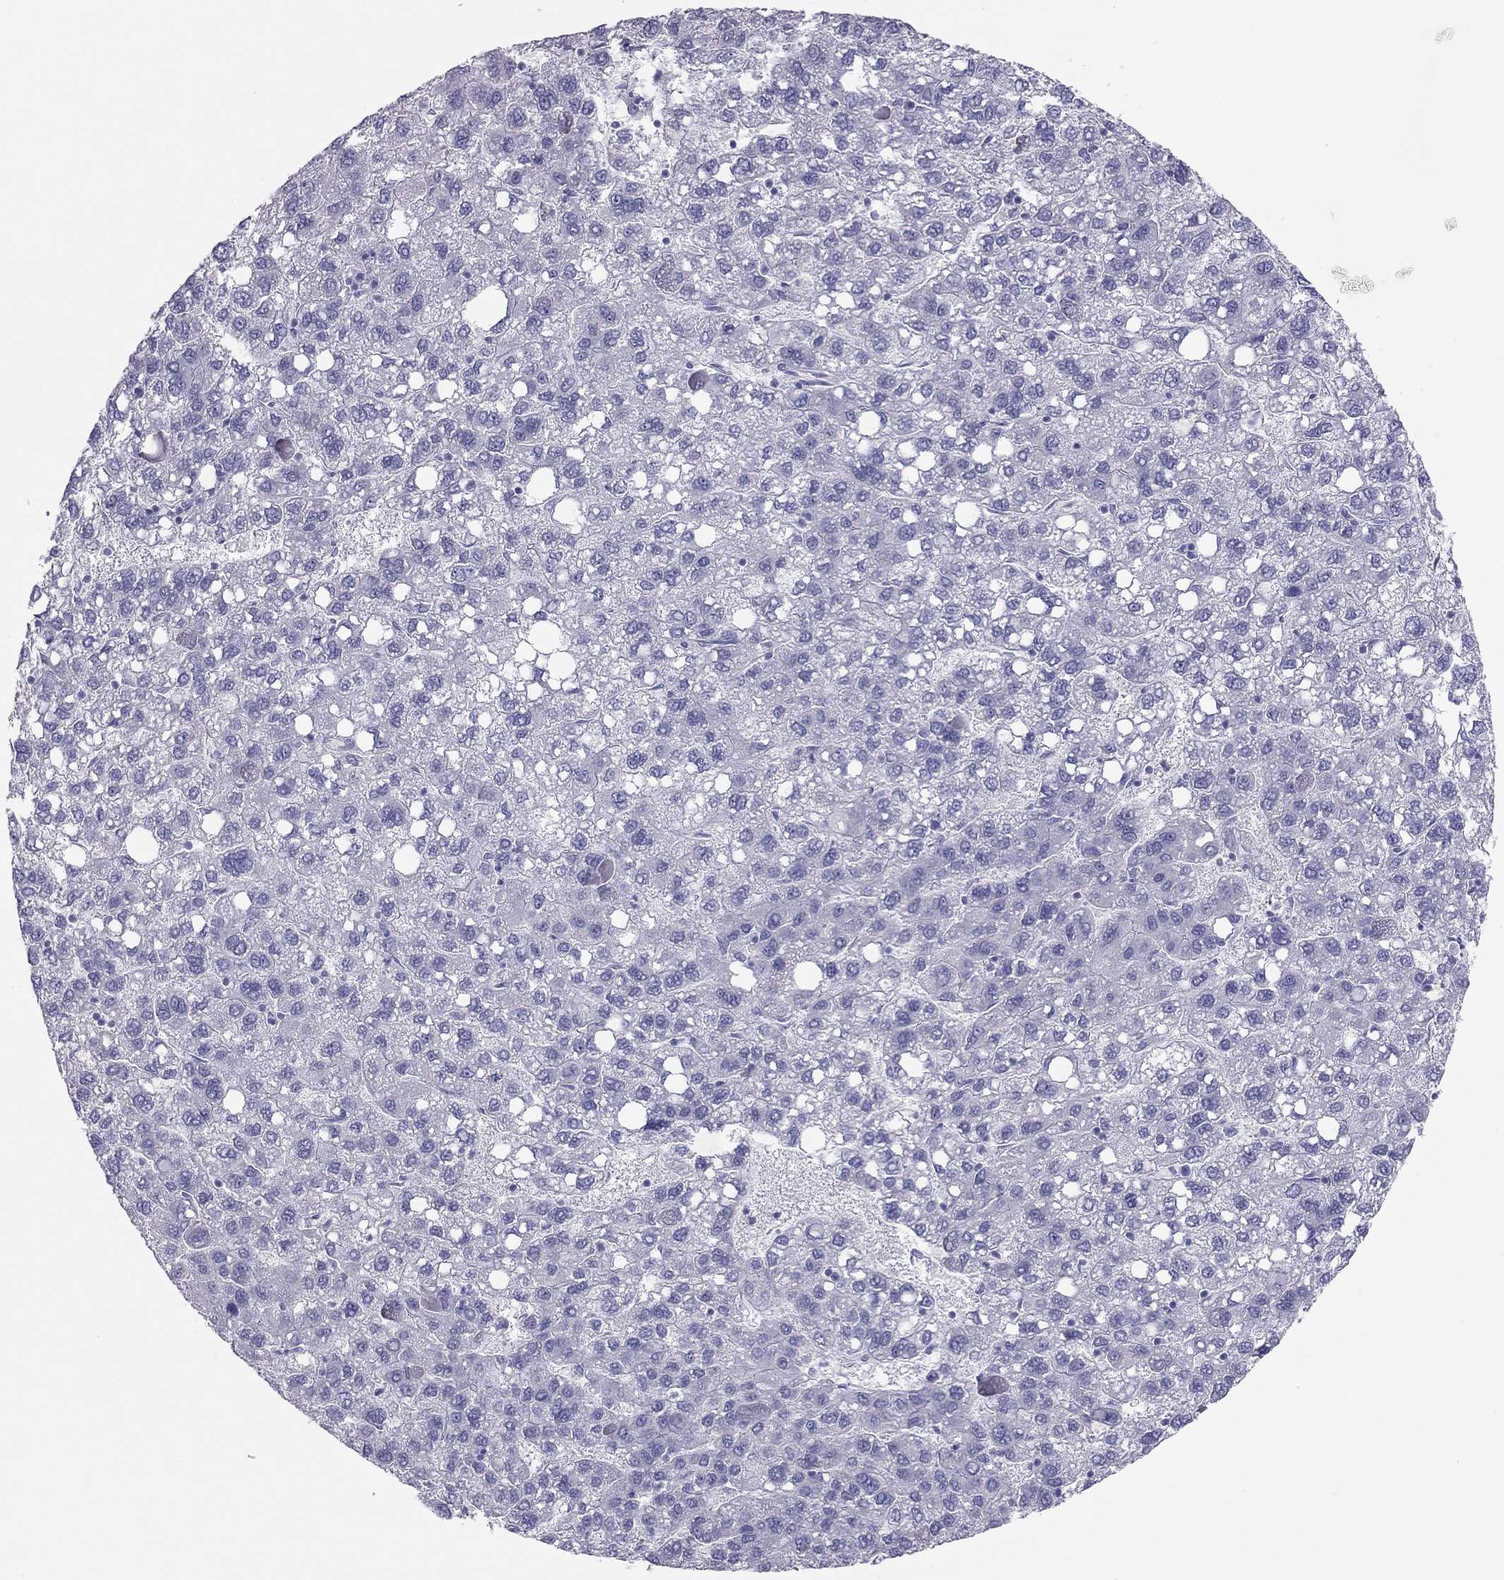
{"staining": {"intensity": "negative", "quantity": "none", "location": "none"}, "tissue": "liver cancer", "cell_type": "Tumor cells", "image_type": "cancer", "snomed": [{"axis": "morphology", "description": "Carcinoma, Hepatocellular, NOS"}, {"axis": "topography", "description": "Liver"}], "caption": "Photomicrograph shows no significant protein expression in tumor cells of liver cancer.", "gene": "SPATA12", "patient": {"sex": "female", "age": 82}}